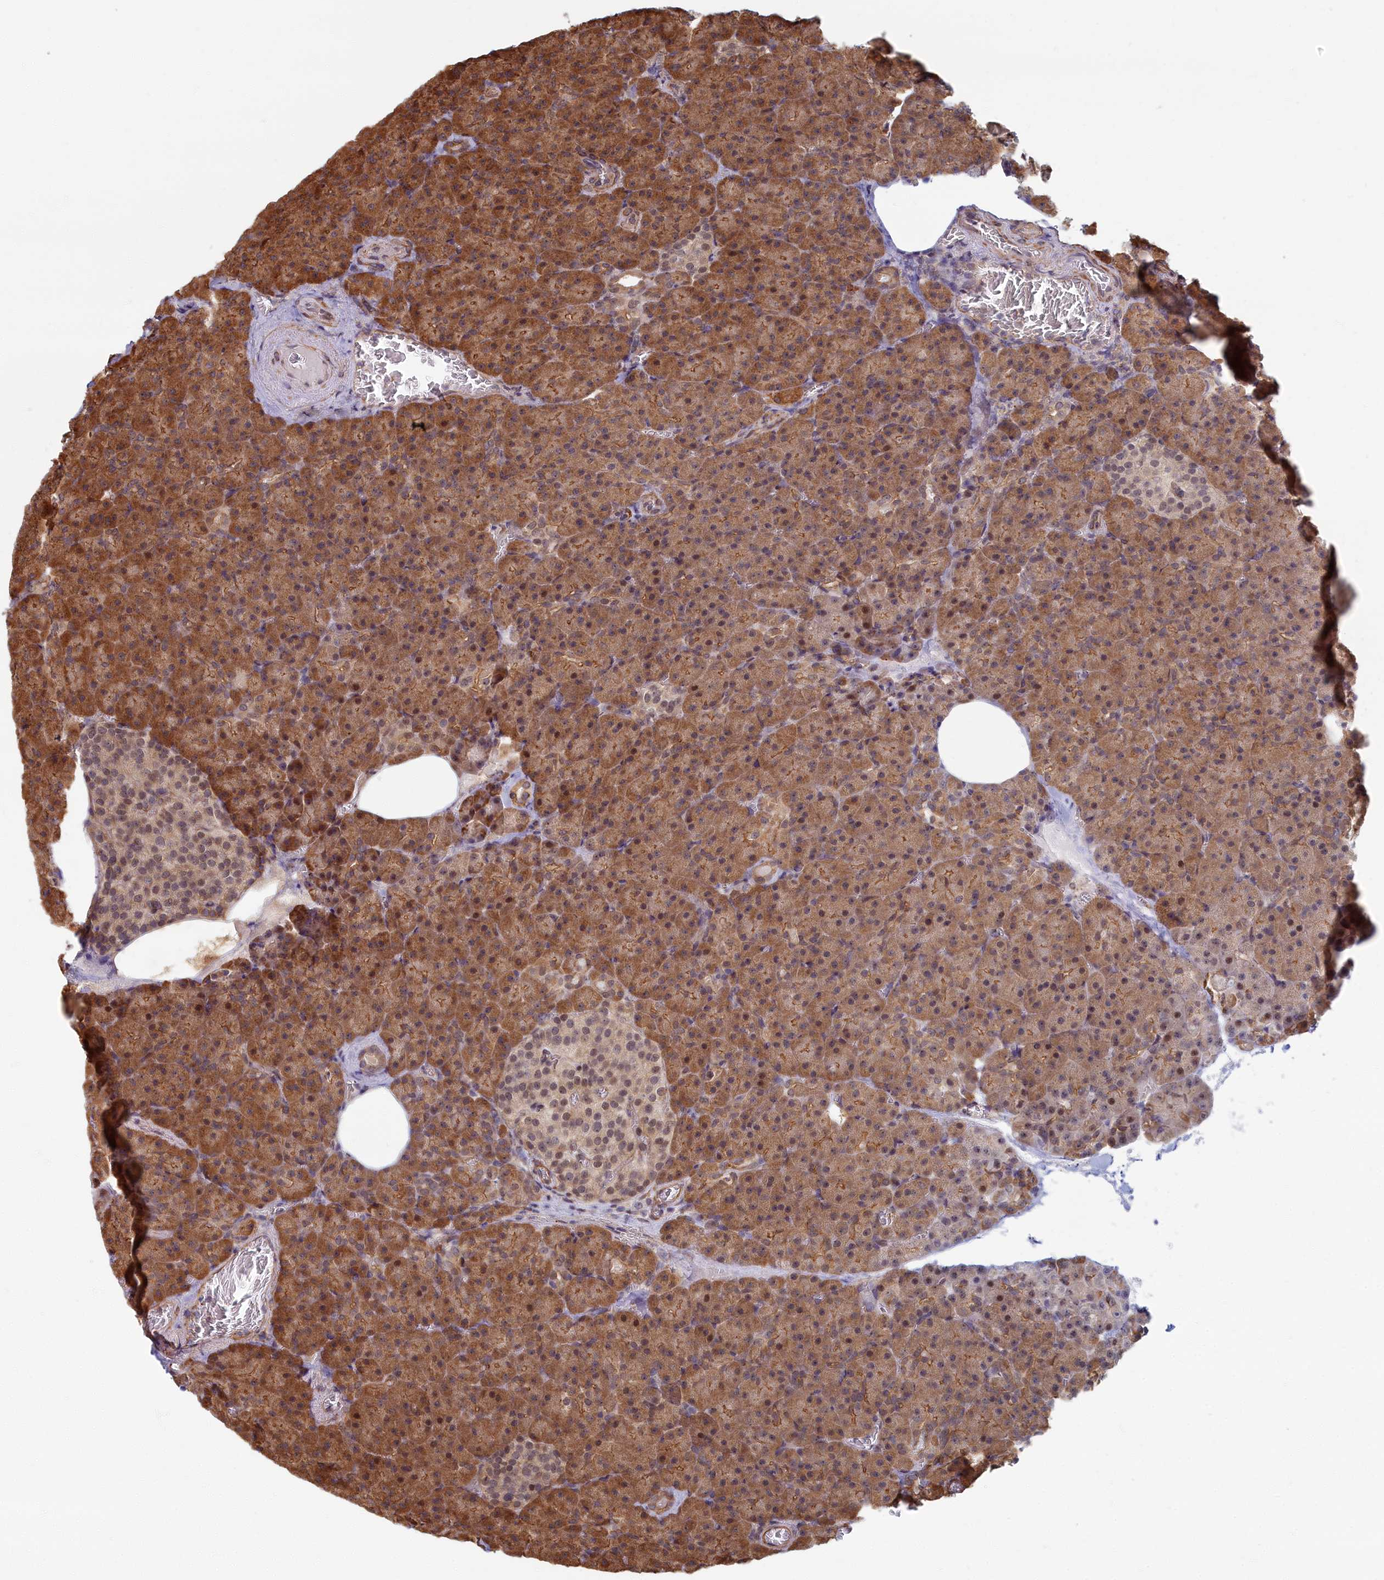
{"staining": {"intensity": "strong", "quantity": ">75%", "location": "cytoplasmic/membranous,nuclear"}, "tissue": "pancreas", "cell_type": "Exocrine glandular cells", "image_type": "normal", "snomed": [{"axis": "morphology", "description": "Normal tissue, NOS"}, {"axis": "topography", "description": "Pancreas"}], "caption": "Pancreas stained with immunohistochemistry (IHC) demonstrates strong cytoplasmic/membranous,nuclear expression in about >75% of exocrine glandular cells. (DAB (3,3'-diaminobenzidine) = brown stain, brightfield microscopy at high magnification).", "gene": "MAK16", "patient": {"sex": "female", "age": 74}}